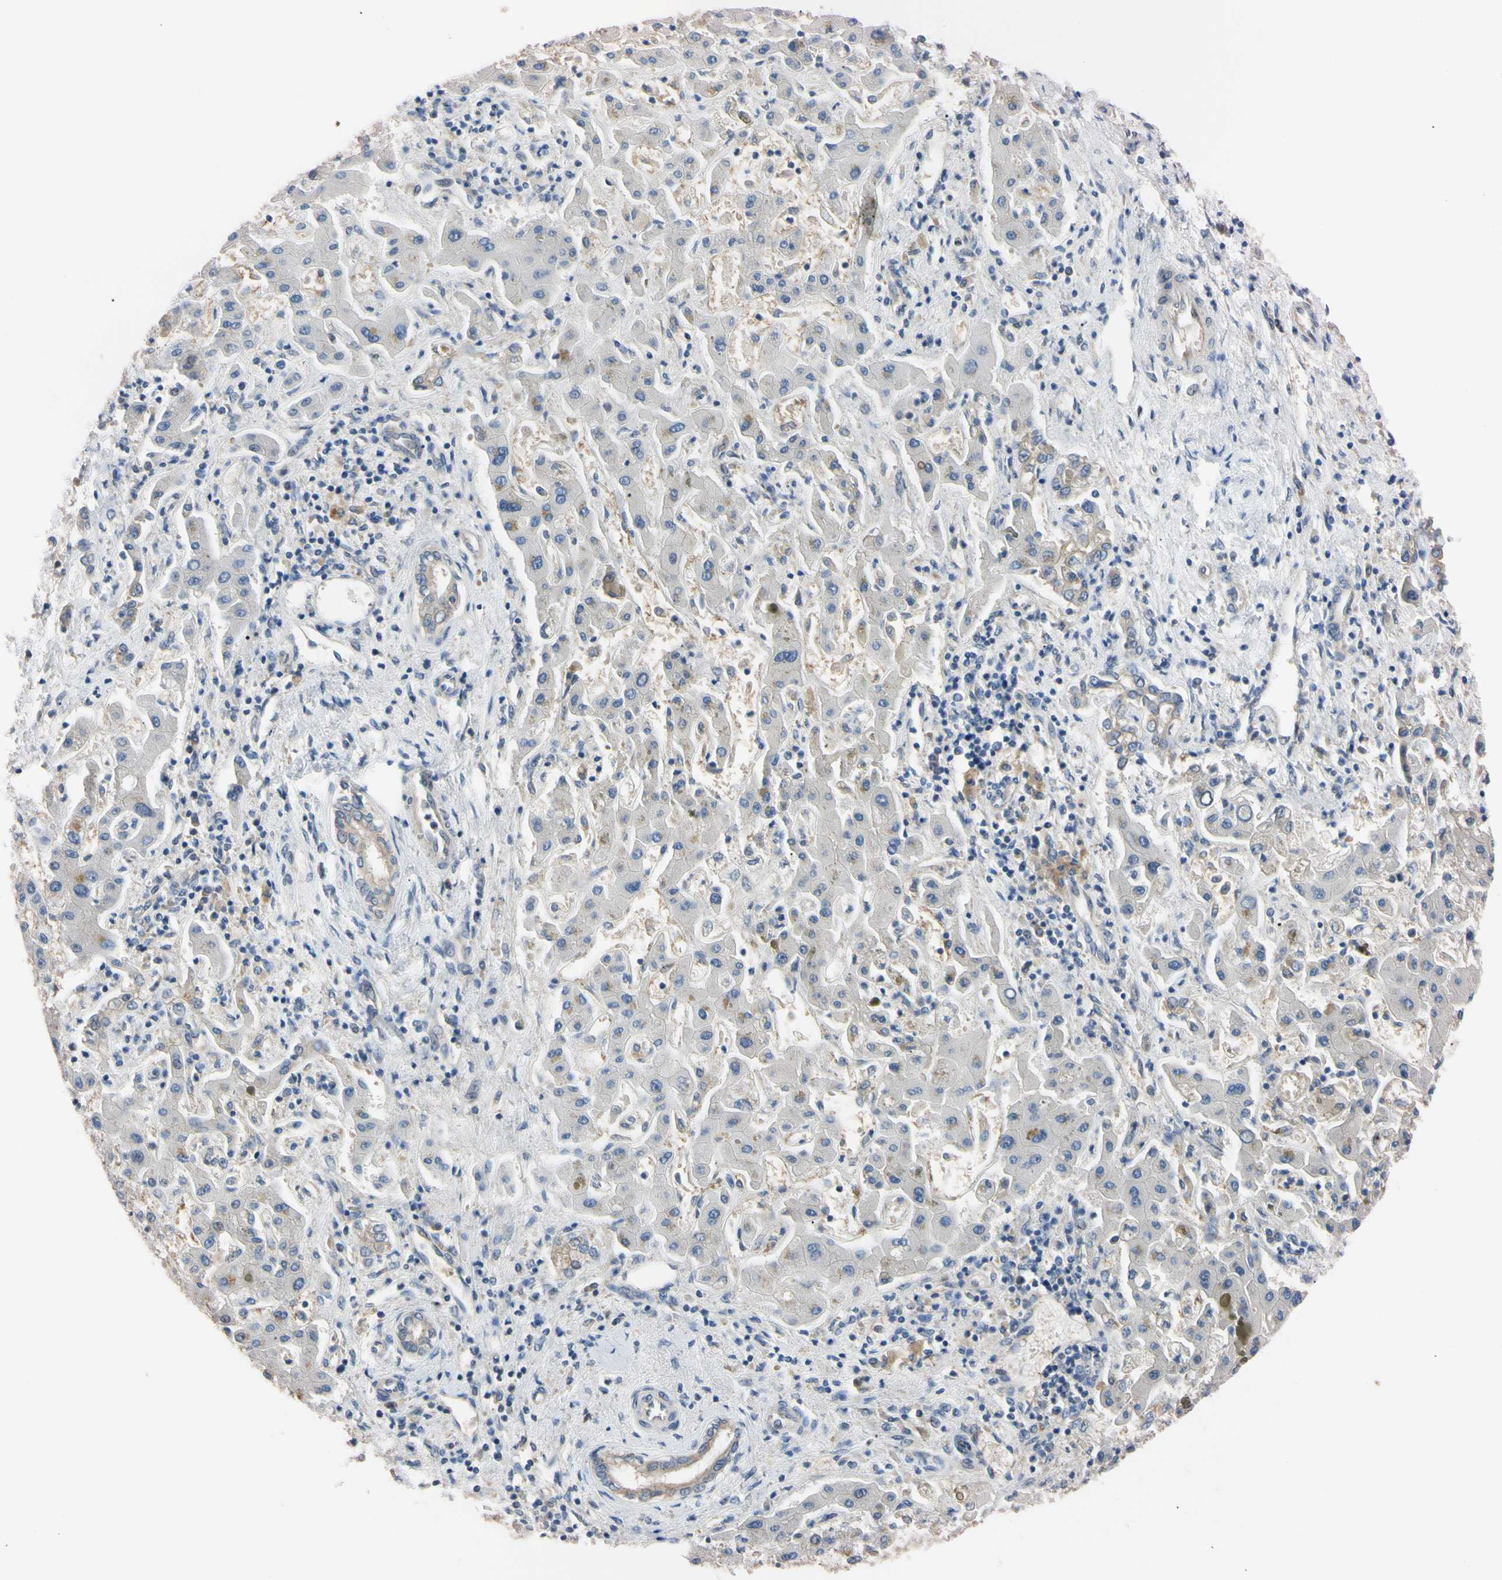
{"staining": {"intensity": "weak", "quantity": "25%-75%", "location": "cytoplasmic/membranous"}, "tissue": "liver cancer", "cell_type": "Tumor cells", "image_type": "cancer", "snomed": [{"axis": "morphology", "description": "Cholangiocarcinoma"}, {"axis": "topography", "description": "Liver"}], "caption": "A histopathology image of liver cancer stained for a protein demonstrates weak cytoplasmic/membranous brown staining in tumor cells. (brown staining indicates protein expression, while blue staining denotes nuclei).", "gene": "RARS1", "patient": {"sex": "male", "age": 50}}